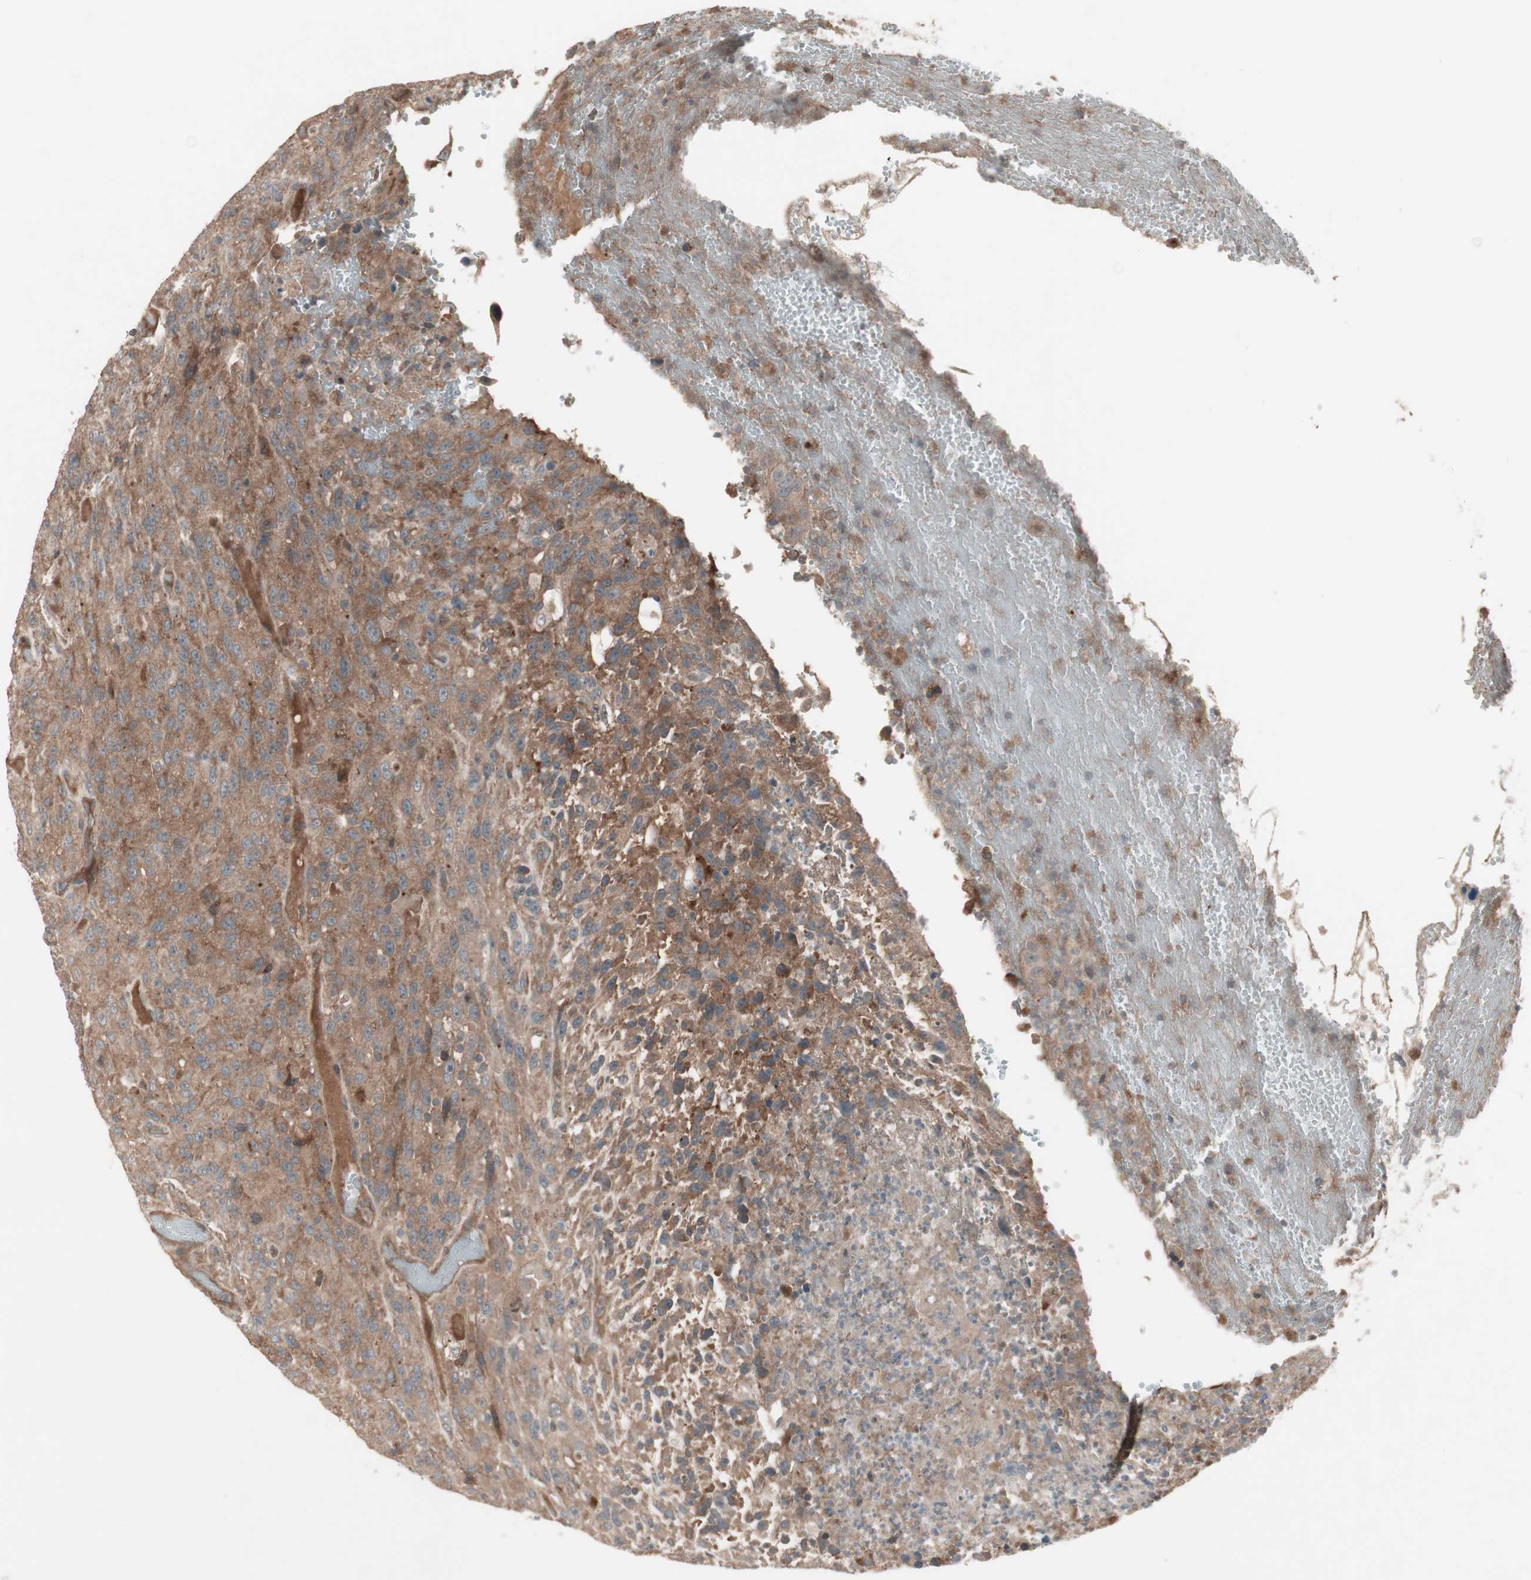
{"staining": {"intensity": "moderate", "quantity": ">75%", "location": "cytoplasmic/membranous"}, "tissue": "urothelial cancer", "cell_type": "Tumor cells", "image_type": "cancer", "snomed": [{"axis": "morphology", "description": "Urothelial carcinoma, High grade"}, {"axis": "topography", "description": "Urinary bladder"}], "caption": "Immunohistochemical staining of urothelial cancer shows moderate cytoplasmic/membranous protein expression in about >75% of tumor cells.", "gene": "TFPI", "patient": {"sex": "male", "age": 66}}